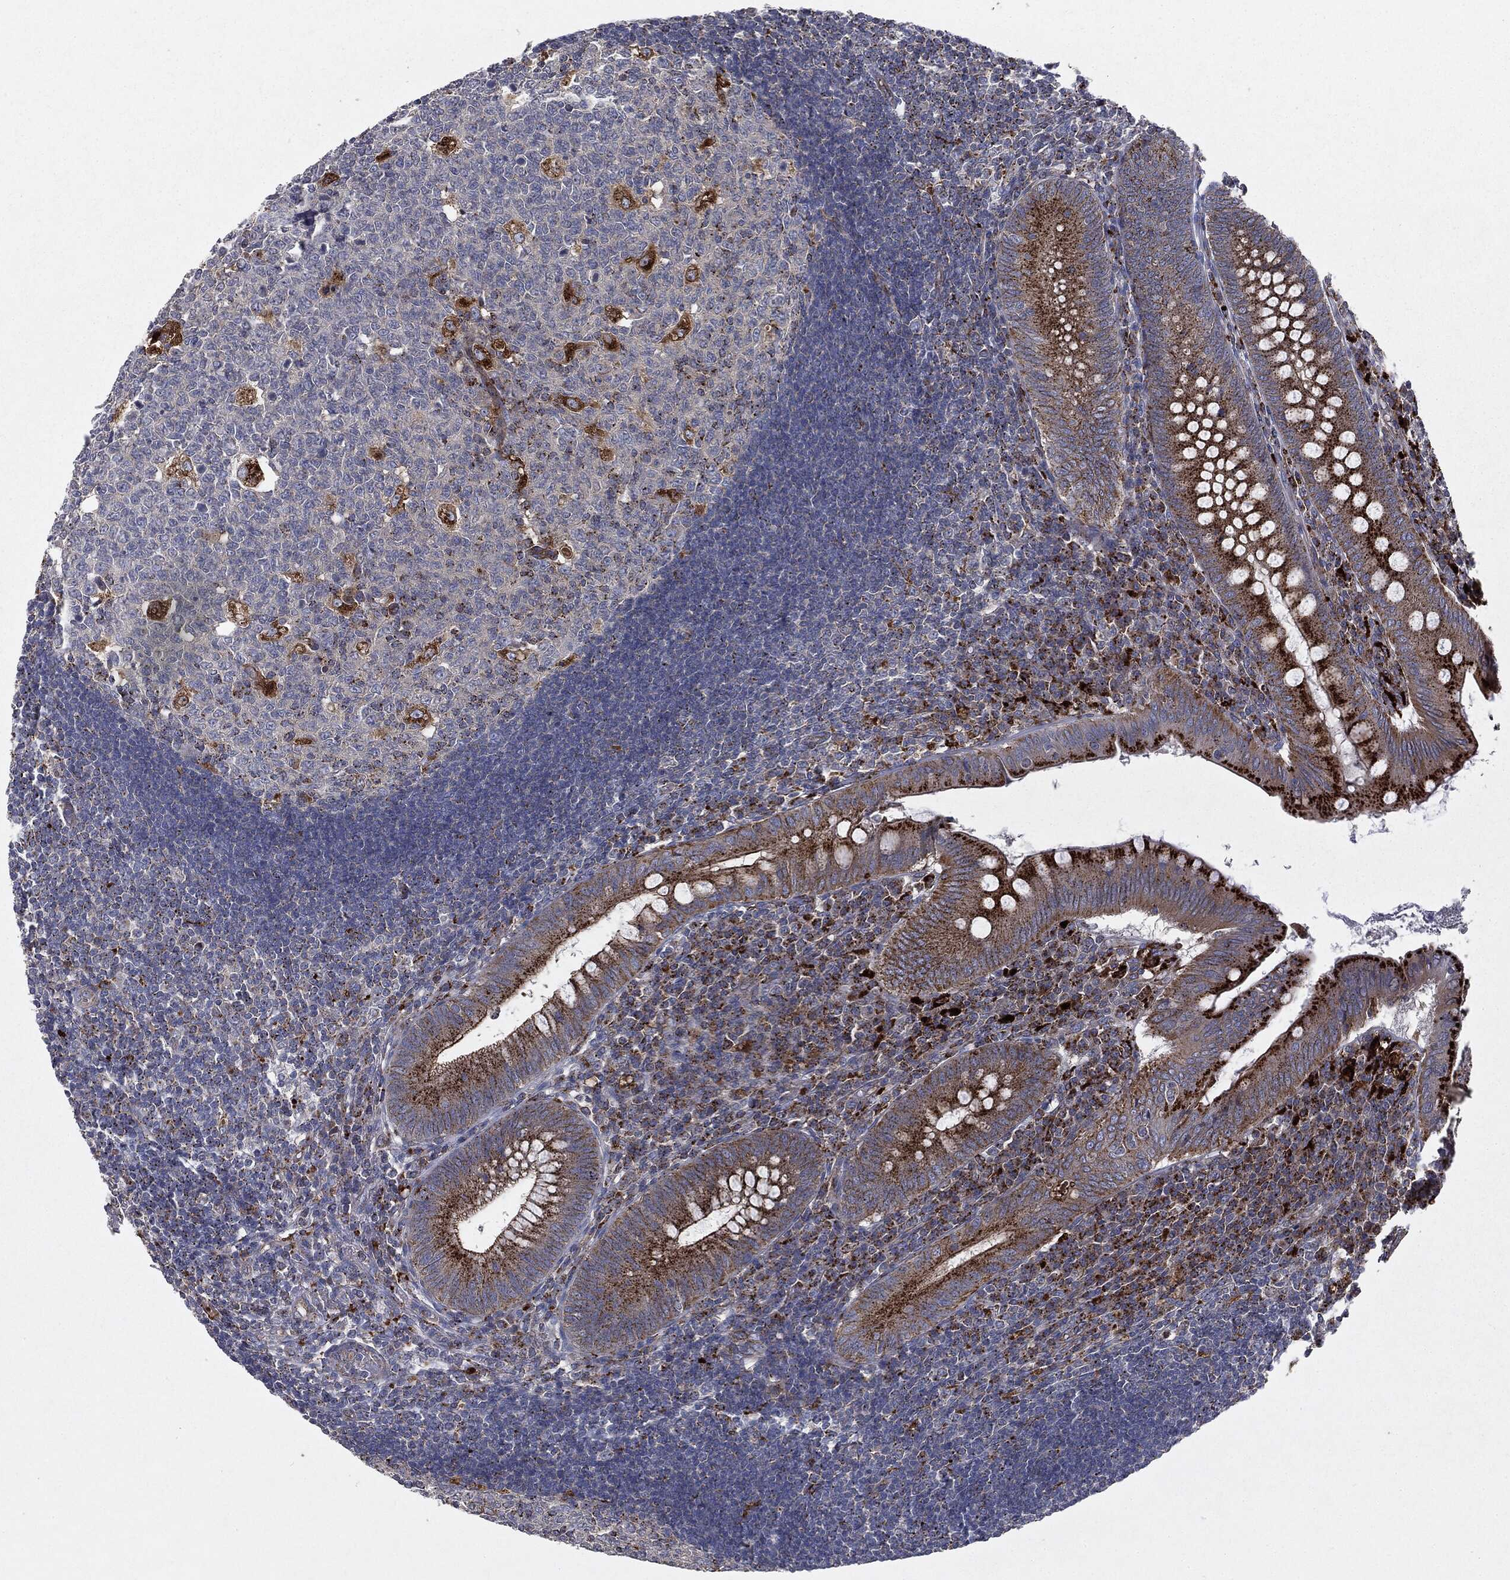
{"staining": {"intensity": "strong", "quantity": ">75%", "location": "cytoplasmic/membranous"}, "tissue": "appendix", "cell_type": "Glandular cells", "image_type": "normal", "snomed": [{"axis": "morphology", "description": "Normal tissue, NOS"}, {"axis": "morphology", "description": "Inflammation, NOS"}, {"axis": "topography", "description": "Appendix"}], "caption": "An image showing strong cytoplasmic/membranous staining in approximately >75% of glandular cells in unremarkable appendix, as visualized by brown immunohistochemical staining.", "gene": "CTSA", "patient": {"sex": "male", "age": 16}}